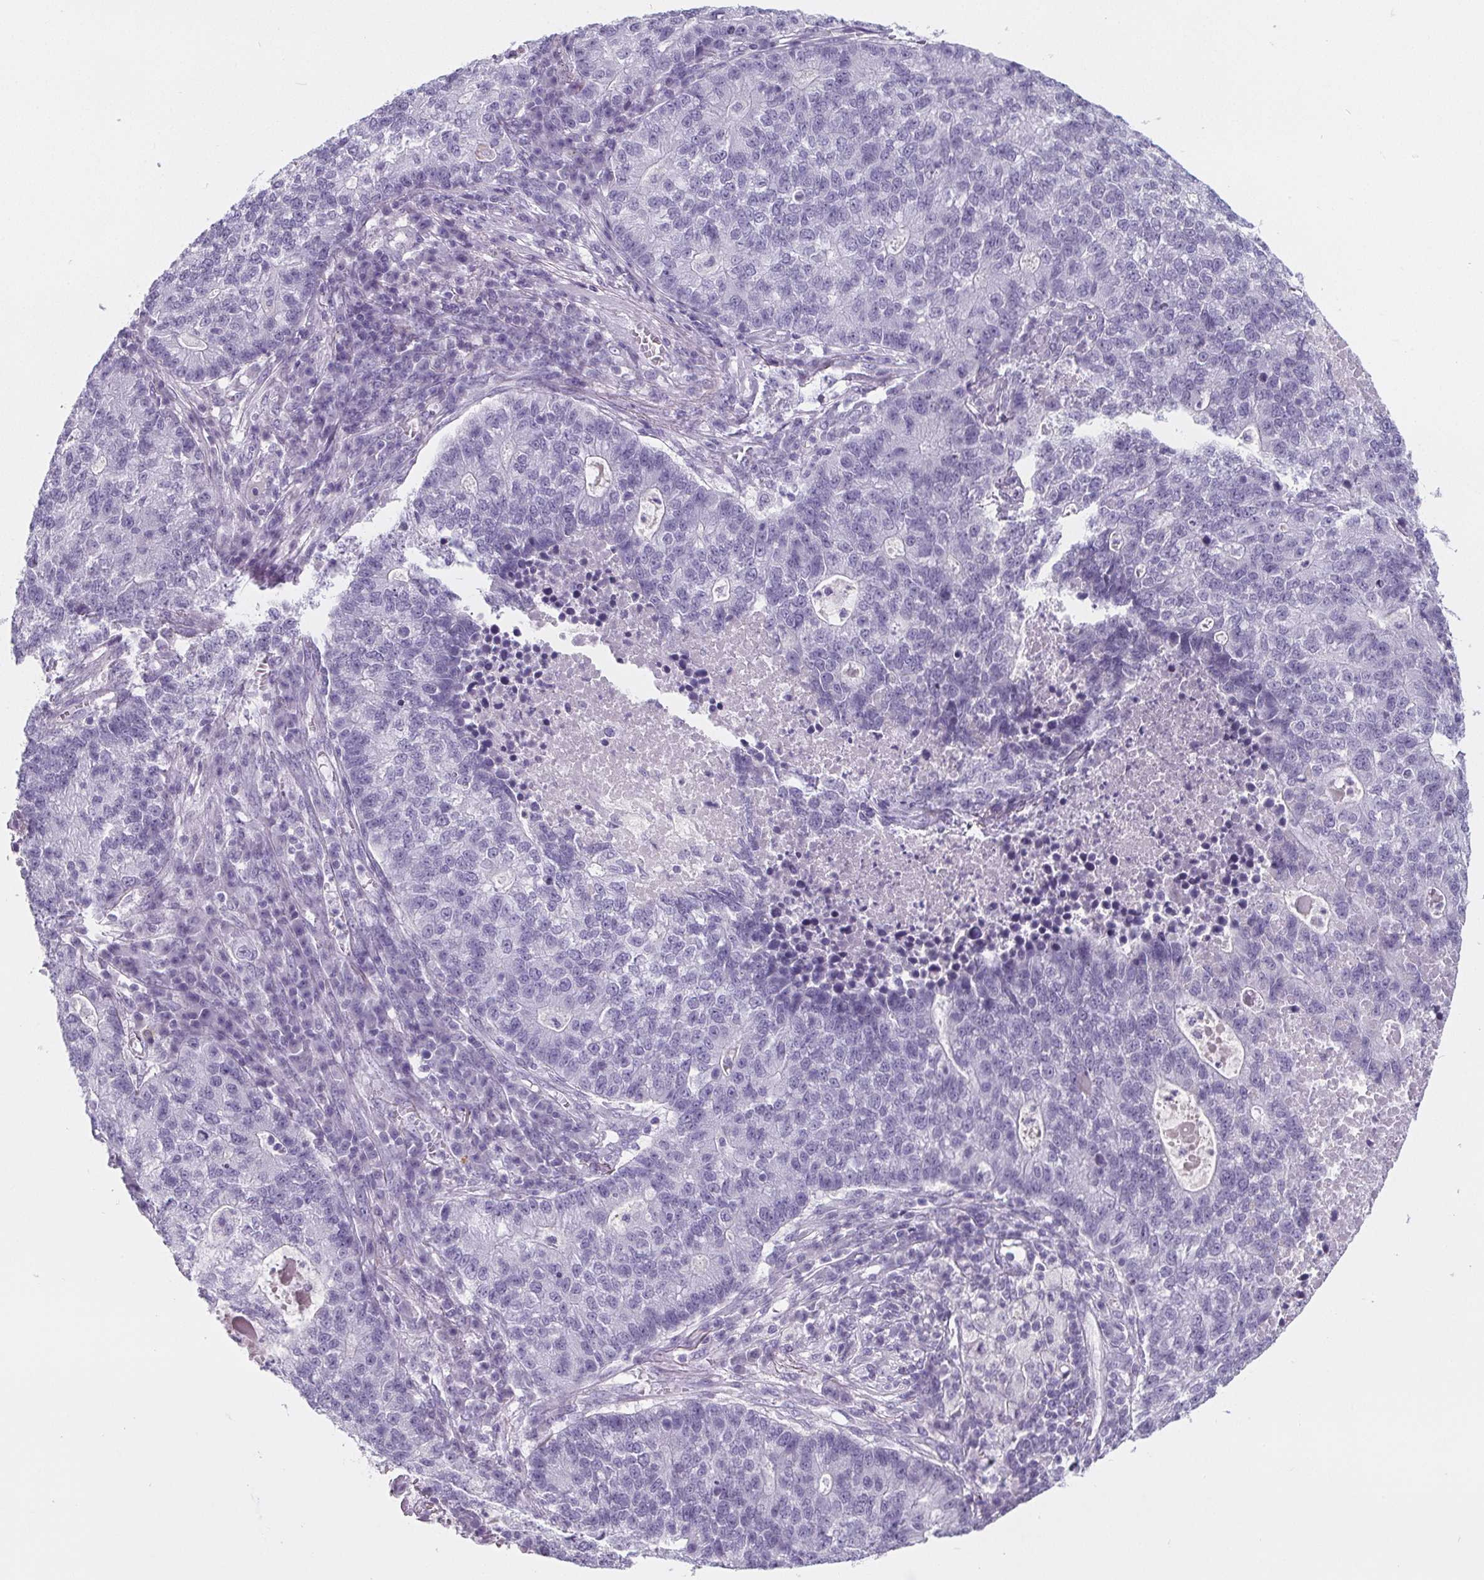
{"staining": {"intensity": "negative", "quantity": "none", "location": "none"}, "tissue": "lung cancer", "cell_type": "Tumor cells", "image_type": "cancer", "snomed": [{"axis": "morphology", "description": "Adenocarcinoma, NOS"}, {"axis": "topography", "description": "Lung"}], "caption": "This photomicrograph is of adenocarcinoma (lung) stained with immunohistochemistry (IHC) to label a protein in brown with the nuclei are counter-stained blue. There is no positivity in tumor cells. (DAB immunohistochemistry (IHC), high magnification).", "gene": "ADRB1", "patient": {"sex": "male", "age": 57}}